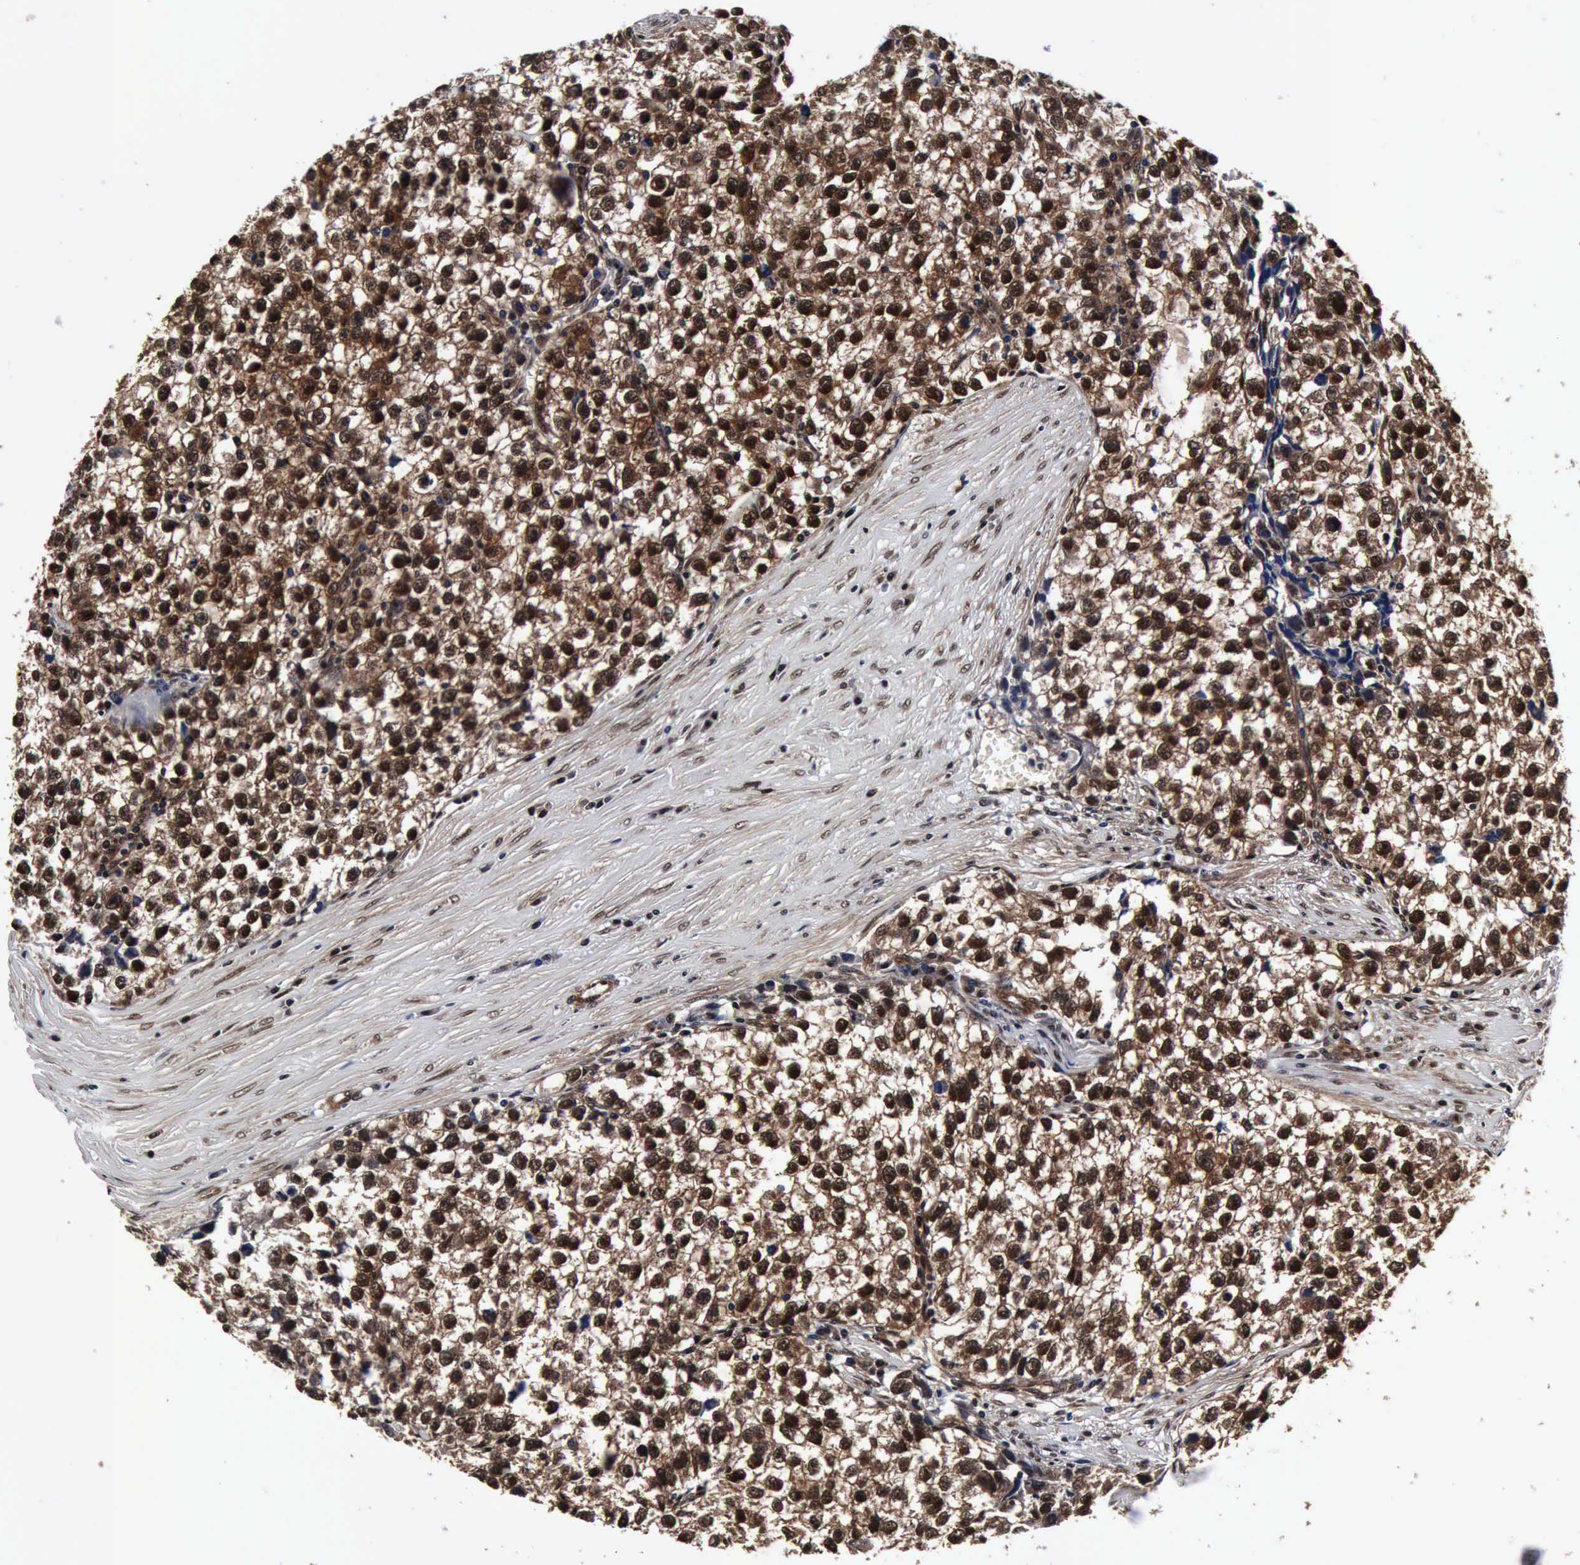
{"staining": {"intensity": "strong", "quantity": ">75%", "location": "cytoplasmic/membranous,nuclear"}, "tissue": "testis cancer", "cell_type": "Tumor cells", "image_type": "cancer", "snomed": [{"axis": "morphology", "description": "Seminoma, NOS"}, {"axis": "morphology", "description": "Carcinoma, Embryonal, NOS"}, {"axis": "topography", "description": "Testis"}], "caption": "Human testis cancer stained with a protein marker exhibits strong staining in tumor cells.", "gene": "UBC", "patient": {"sex": "male", "age": 30}}